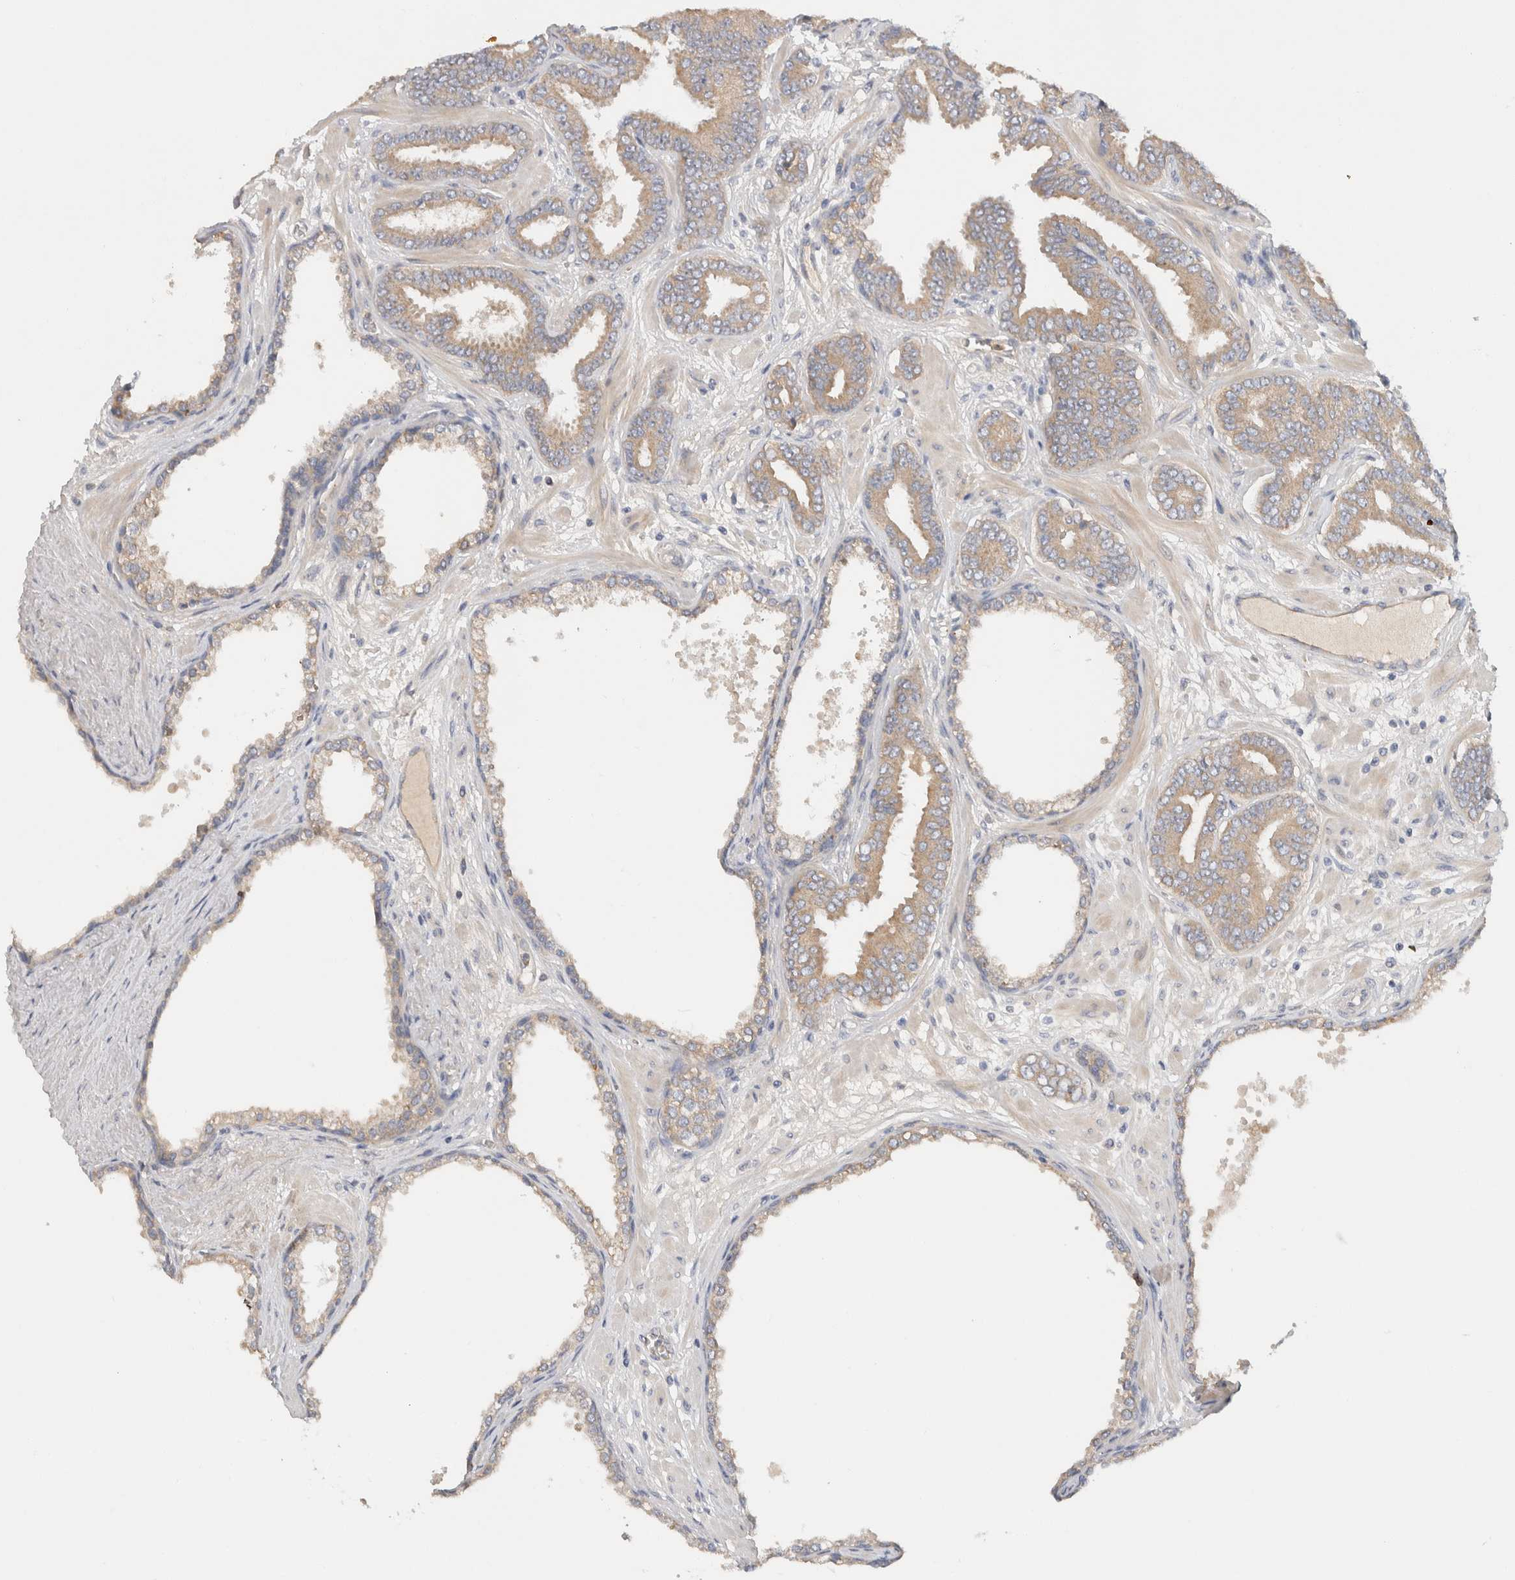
{"staining": {"intensity": "weak", "quantity": "25%-75%", "location": "cytoplasmic/membranous"}, "tissue": "prostate cancer", "cell_type": "Tumor cells", "image_type": "cancer", "snomed": [{"axis": "morphology", "description": "Adenocarcinoma, Low grade"}, {"axis": "topography", "description": "Prostate"}], "caption": "This photomicrograph exhibits immunohistochemistry staining of prostate cancer, with low weak cytoplasmic/membranous expression in approximately 25%-75% of tumor cells.", "gene": "SGK3", "patient": {"sex": "male", "age": 62}}